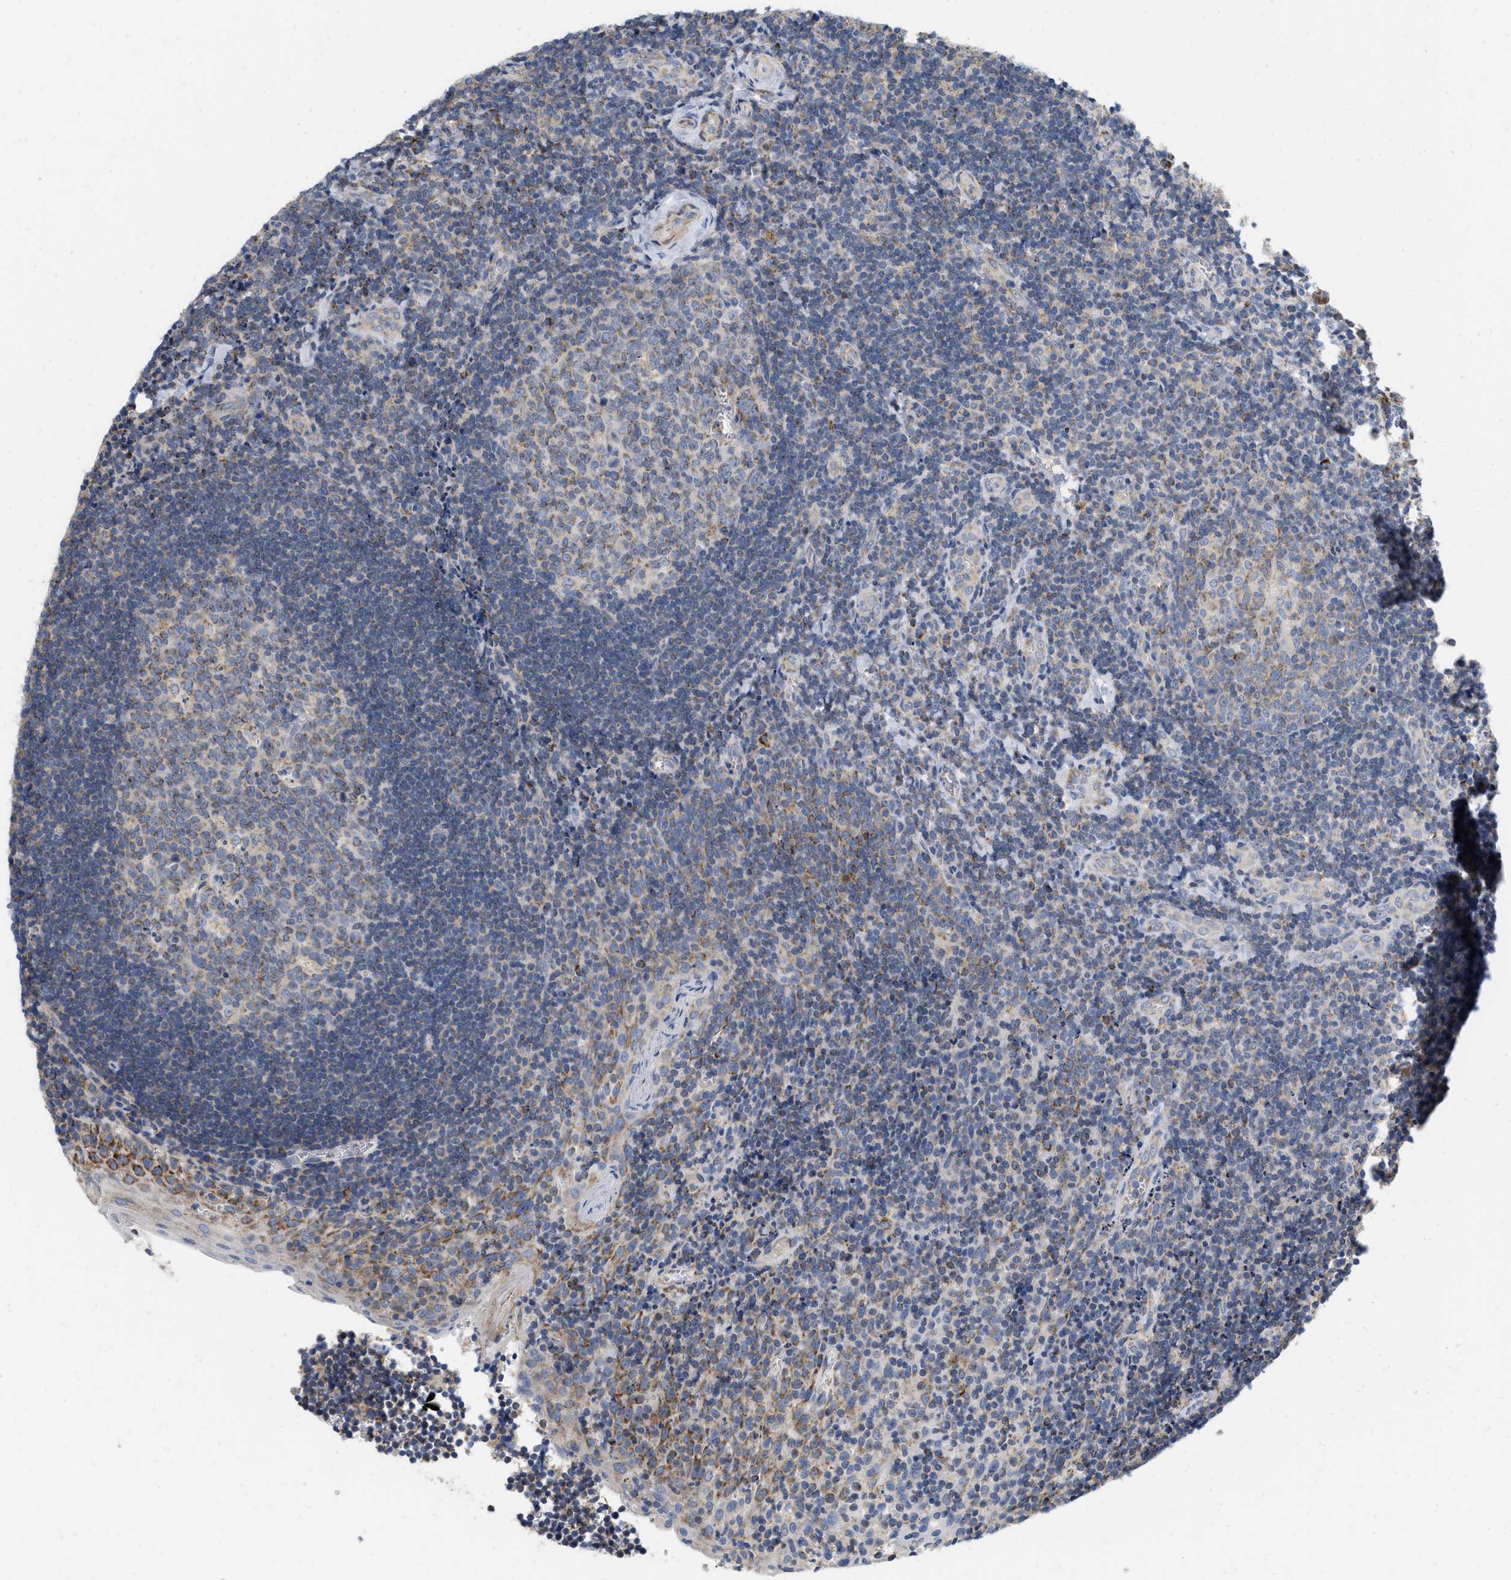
{"staining": {"intensity": "moderate", "quantity": ">75%", "location": "cytoplasmic/membranous"}, "tissue": "tonsil", "cell_type": "Germinal center cells", "image_type": "normal", "snomed": [{"axis": "morphology", "description": "Normal tissue, NOS"}, {"axis": "morphology", "description": "Inflammation, NOS"}, {"axis": "topography", "description": "Tonsil"}], "caption": "Germinal center cells display medium levels of moderate cytoplasmic/membranous staining in approximately >75% of cells in normal tonsil.", "gene": "GRB10", "patient": {"sex": "female", "age": 31}}